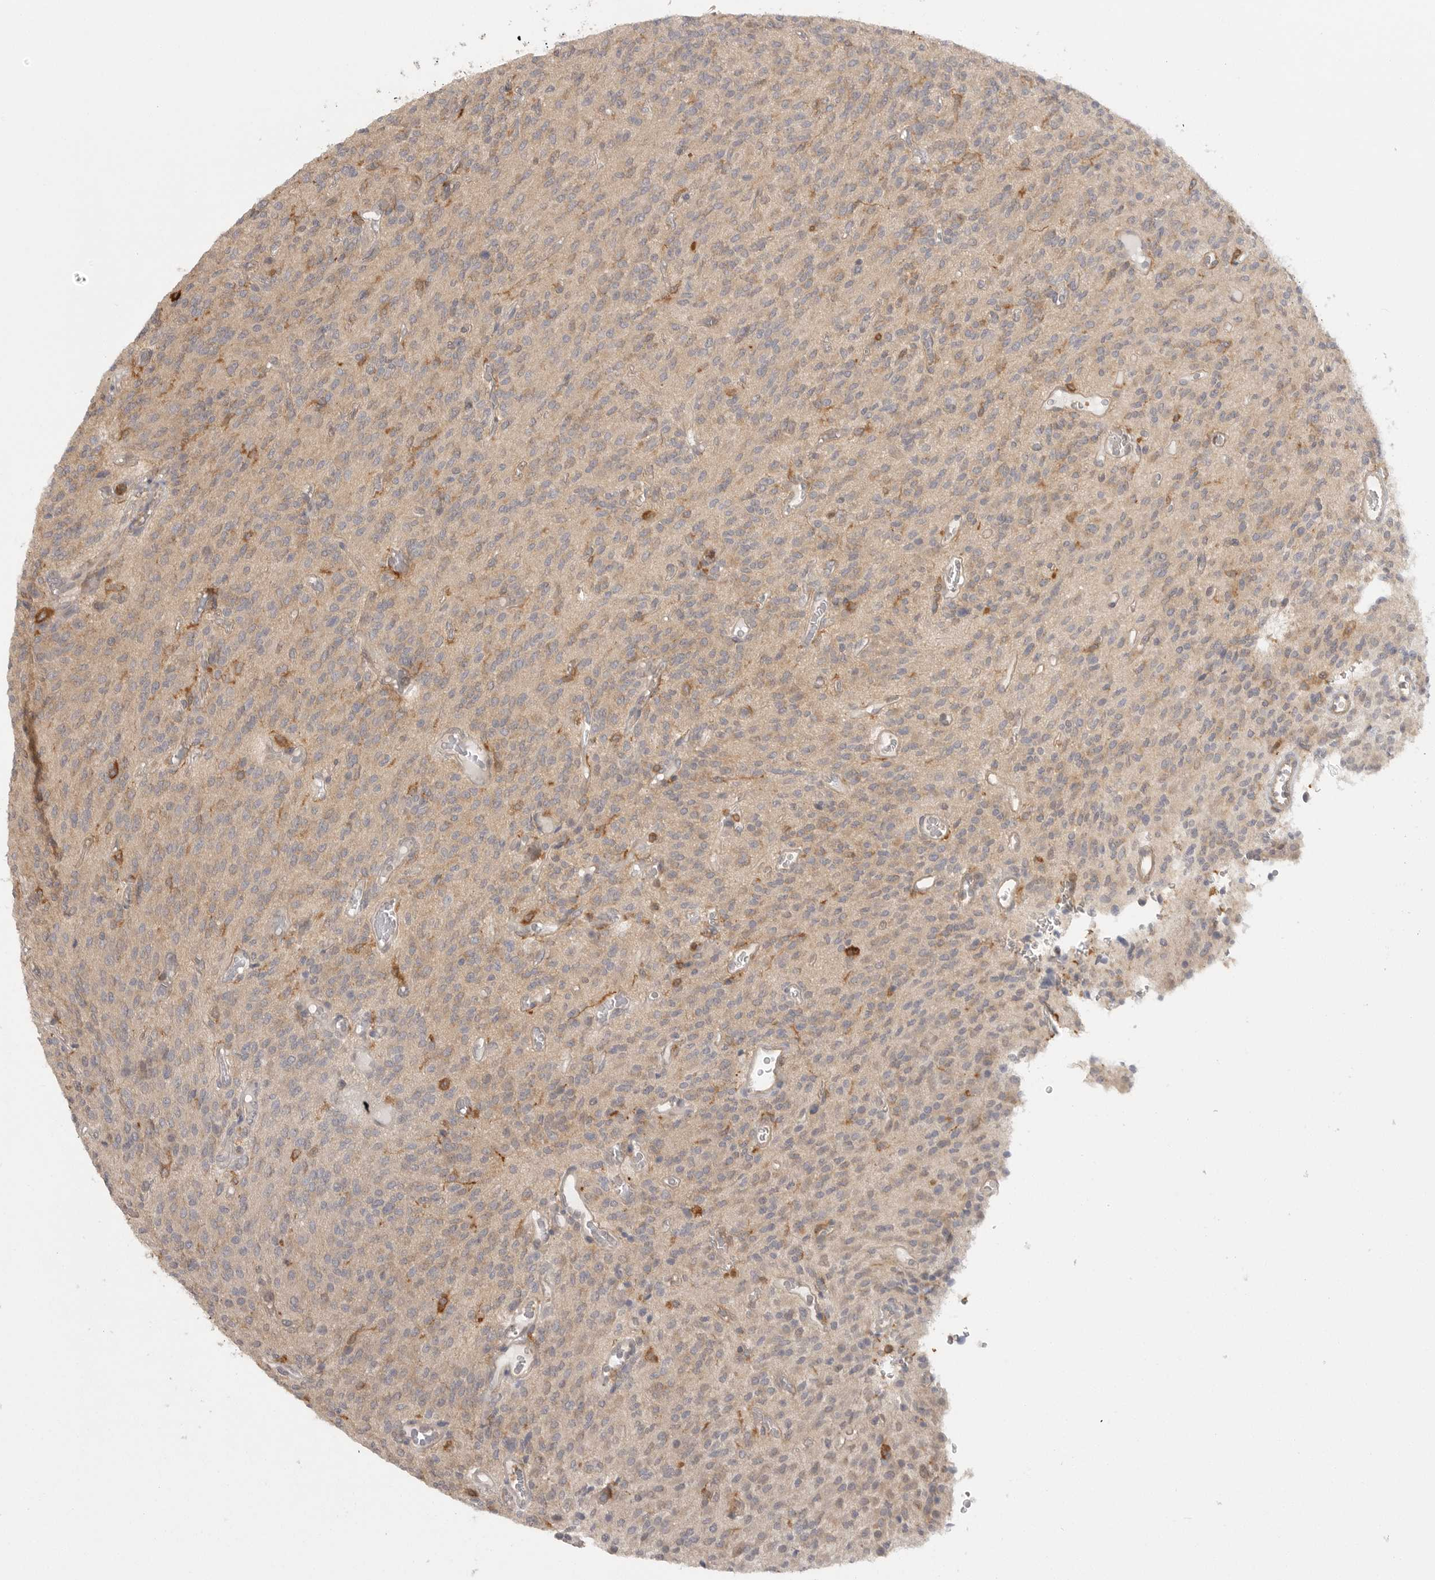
{"staining": {"intensity": "weak", "quantity": ">75%", "location": "cytoplasmic/membranous"}, "tissue": "glioma", "cell_type": "Tumor cells", "image_type": "cancer", "snomed": [{"axis": "morphology", "description": "Glioma, malignant, High grade"}, {"axis": "topography", "description": "Brain"}], "caption": "Protein analysis of high-grade glioma (malignant) tissue shows weak cytoplasmic/membranous expression in approximately >75% of tumor cells. The protein of interest is stained brown, and the nuclei are stained in blue (DAB (3,3'-diaminobenzidine) IHC with brightfield microscopy, high magnification).", "gene": "DBNL", "patient": {"sex": "male", "age": 34}}